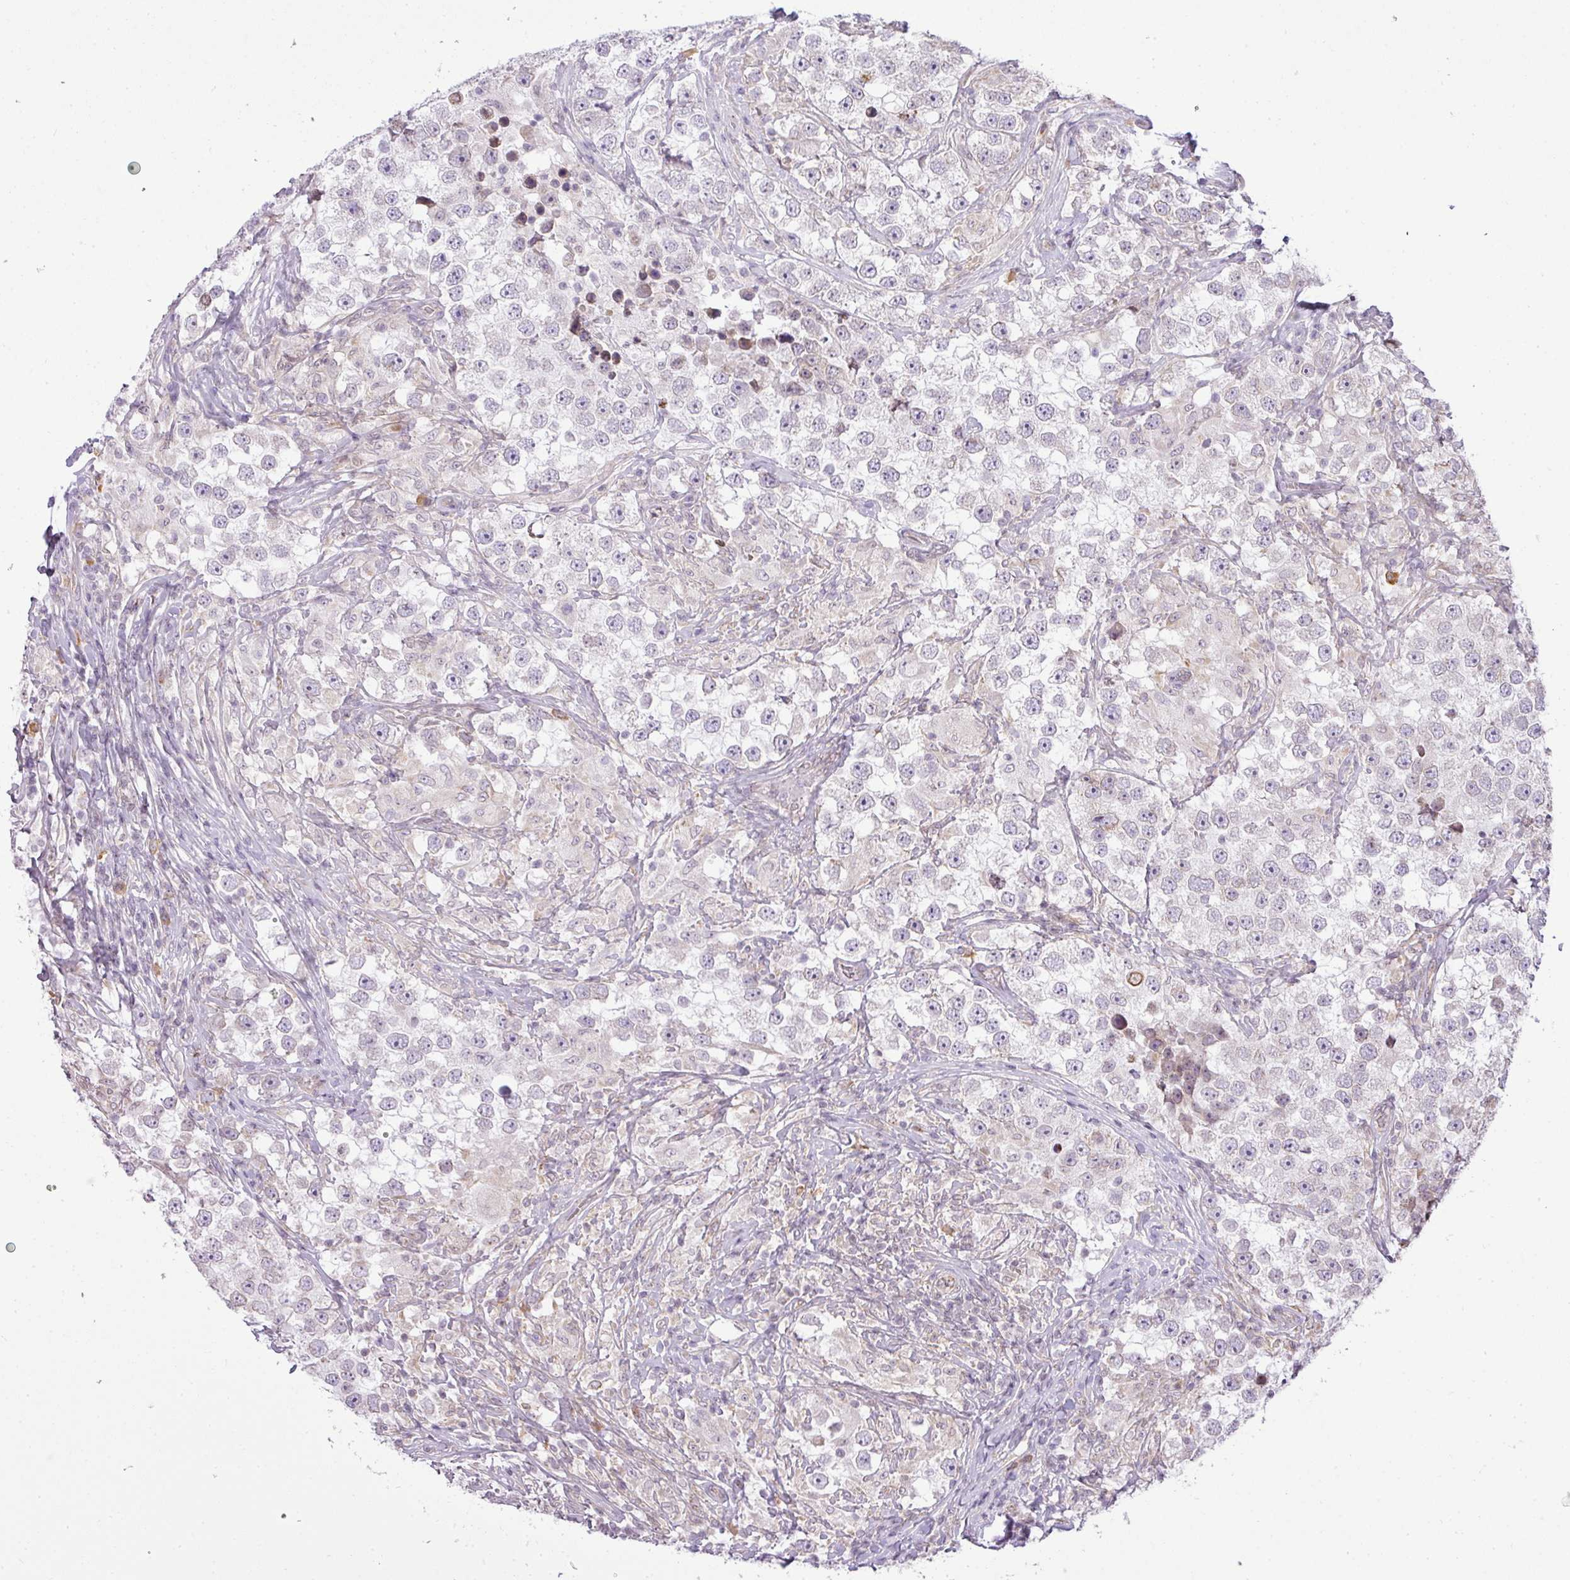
{"staining": {"intensity": "negative", "quantity": "none", "location": "none"}, "tissue": "testis cancer", "cell_type": "Tumor cells", "image_type": "cancer", "snomed": [{"axis": "morphology", "description": "Seminoma, NOS"}, {"axis": "topography", "description": "Testis"}], "caption": "IHC histopathology image of human testis seminoma stained for a protein (brown), which shows no positivity in tumor cells. Brightfield microscopy of immunohistochemistry (IHC) stained with DAB (brown) and hematoxylin (blue), captured at high magnification.", "gene": "COX18", "patient": {"sex": "male", "age": 46}}